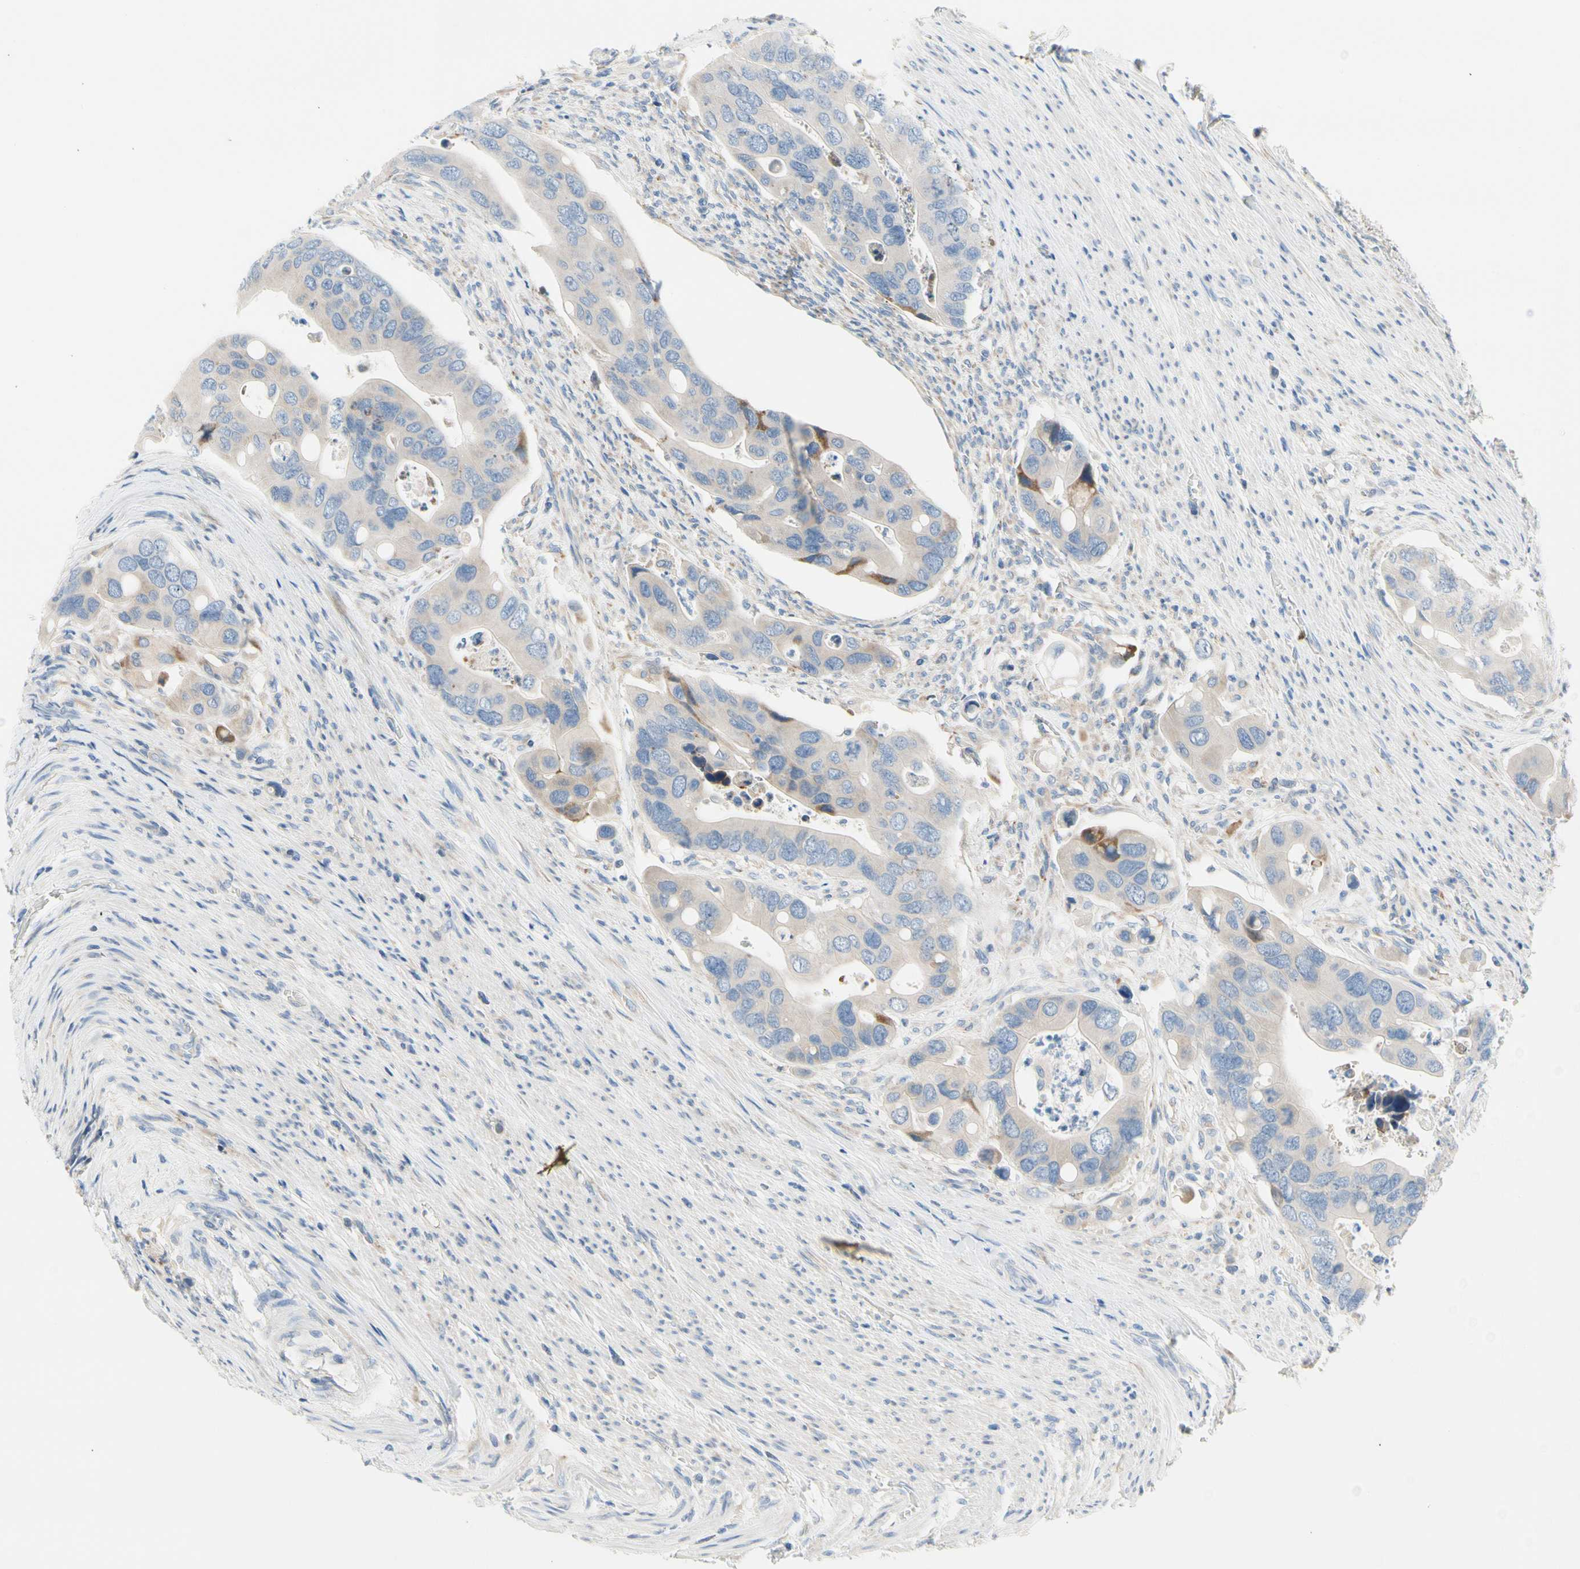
{"staining": {"intensity": "moderate", "quantity": "<25%", "location": "cytoplasmic/membranous"}, "tissue": "colorectal cancer", "cell_type": "Tumor cells", "image_type": "cancer", "snomed": [{"axis": "morphology", "description": "Adenocarcinoma, NOS"}, {"axis": "topography", "description": "Rectum"}], "caption": "Colorectal cancer (adenocarcinoma) was stained to show a protein in brown. There is low levels of moderate cytoplasmic/membranous expression in approximately <25% of tumor cells.", "gene": "STXBP1", "patient": {"sex": "female", "age": 57}}